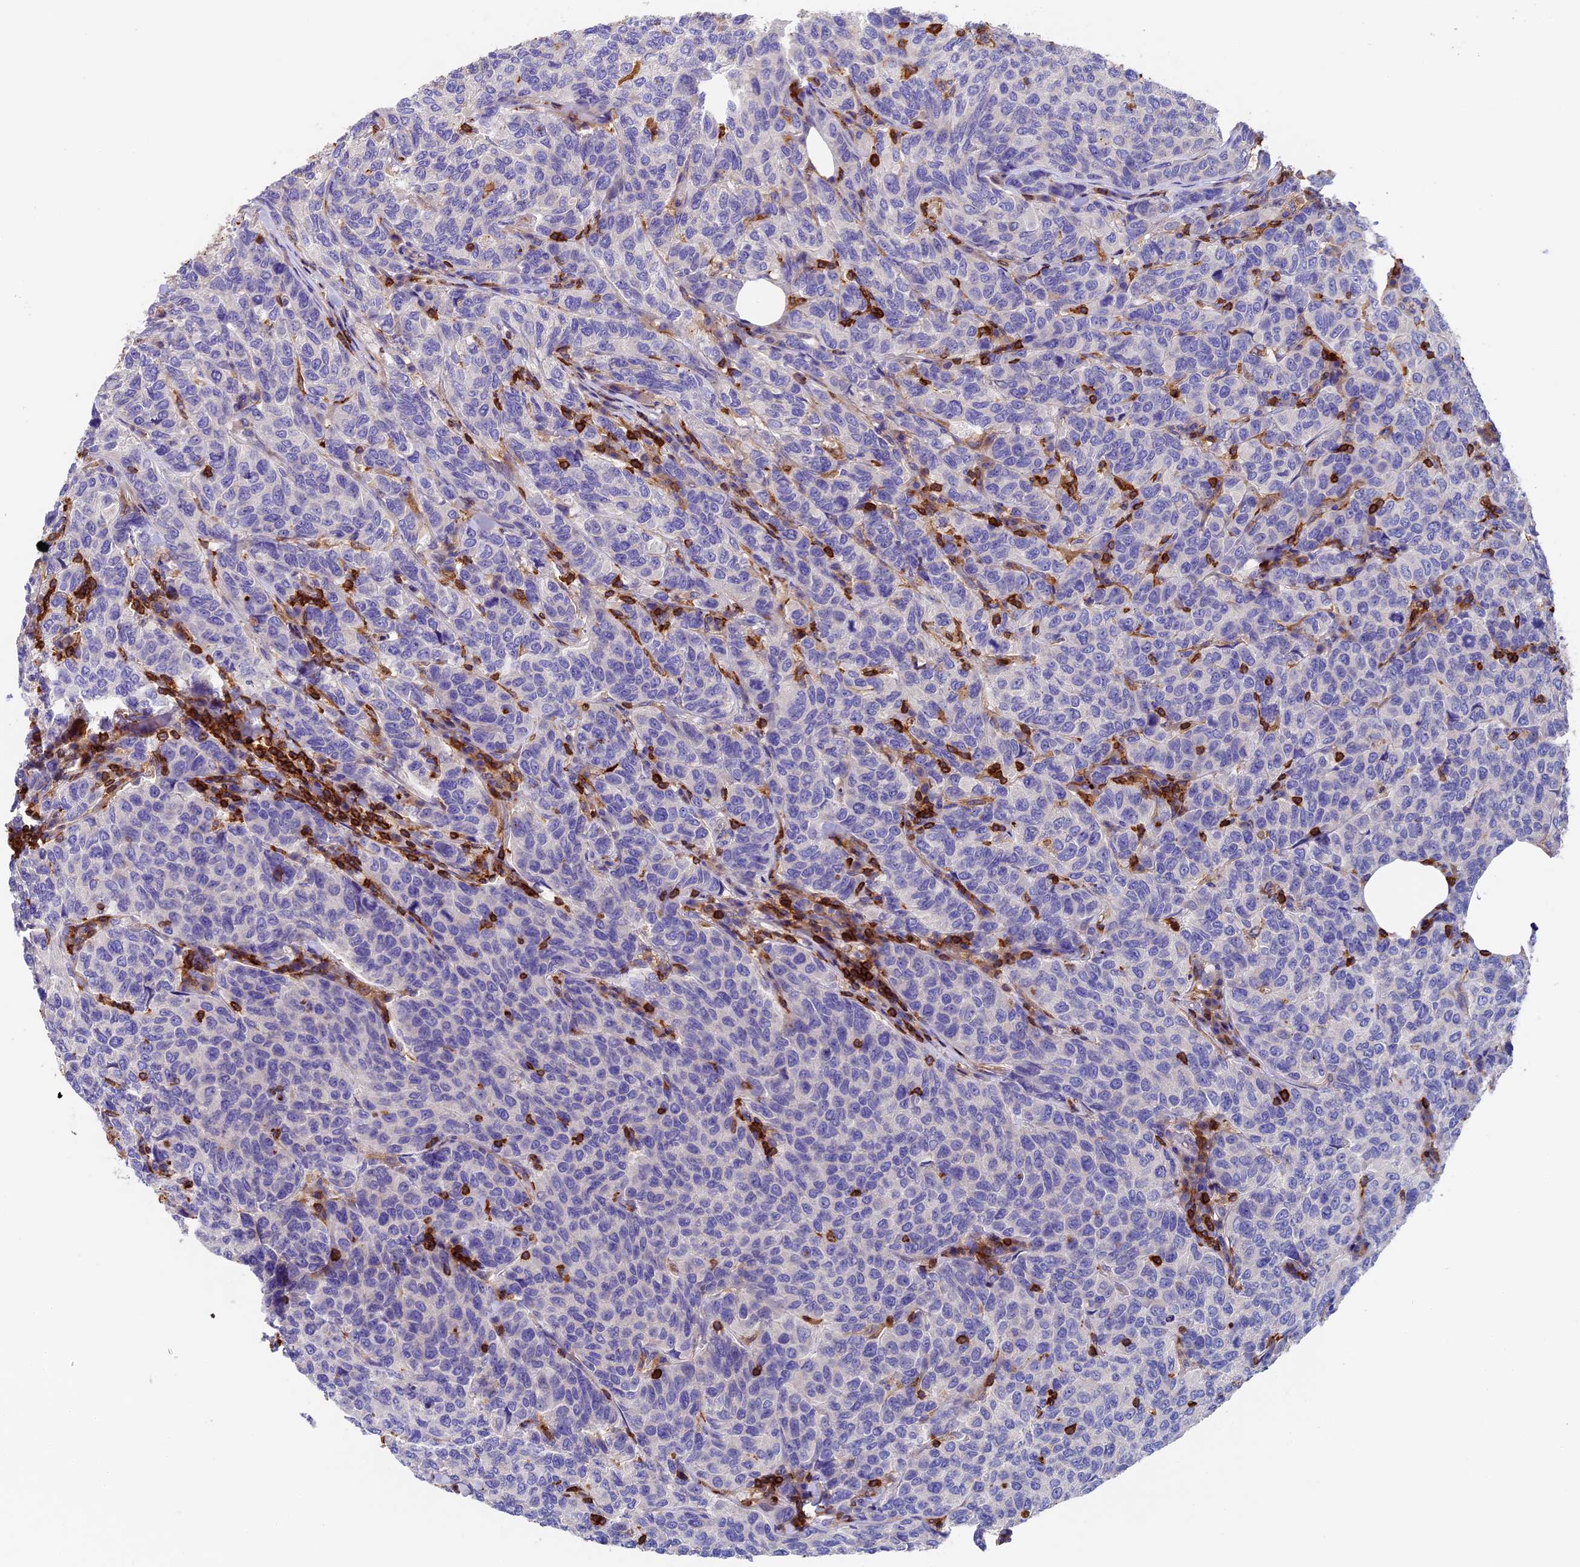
{"staining": {"intensity": "negative", "quantity": "none", "location": "none"}, "tissue": "breast cancer", "cell_type": "Tumor cells", "image_type": "cancer", "snomed": [{"axis": "morphology", "description": "Duct carcinoma"}, {"axis": "topography", "description": "Breast"}], "caption": "Tumor cells show no significant expression in breast cancer.", "gene": "ADAT1", "patient": {"sex": "female", "age": 55}}